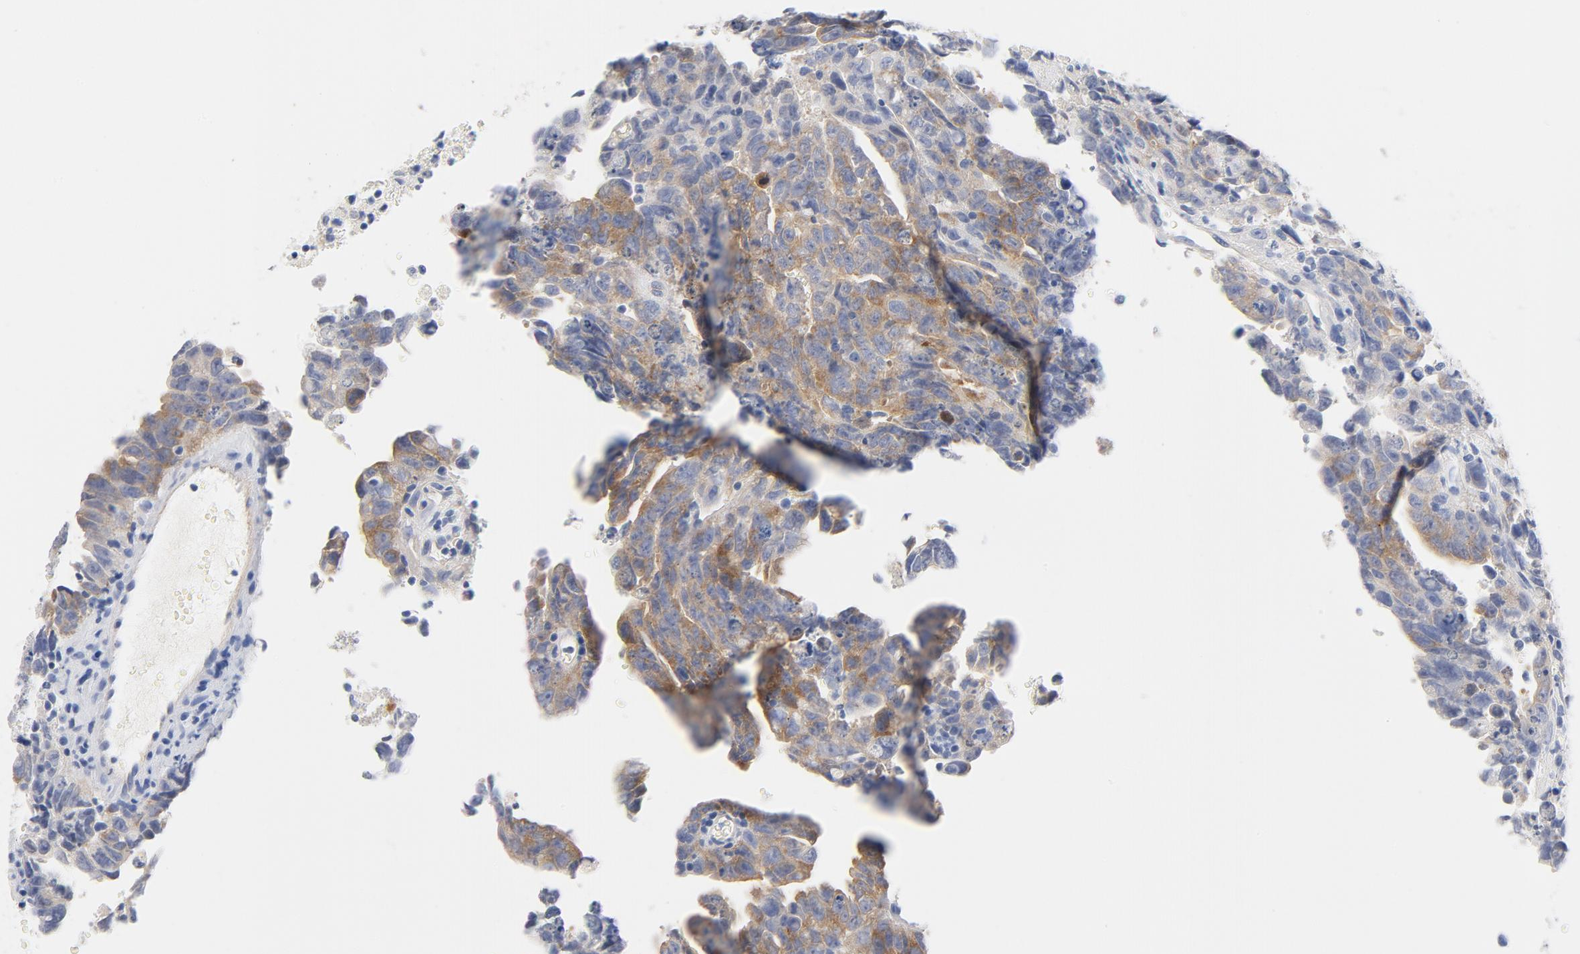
{"staining": {"intensity": "moderate", "quantity": "25%-75%", "location": "cytoplasmic/membranous"}, "tissue": "testis cancer", "cell_type": "Tumor cells", "image_type": "cancer", "snomed": [{"axis": "morphology", "description": "Carcinoma, Embryonal, NOS"}, {"axis": "topography", "description": "Testis"}], "caption": "High-power microscopy captured an immunohistochemistry micrograph of testis embryonal carcinoma, revealing moderate cytoplasmic/membranous expression in about 25%-75% of tumor cells.", "gene": "HOMER1", "patient": {"sex": "male", "age": 28}}